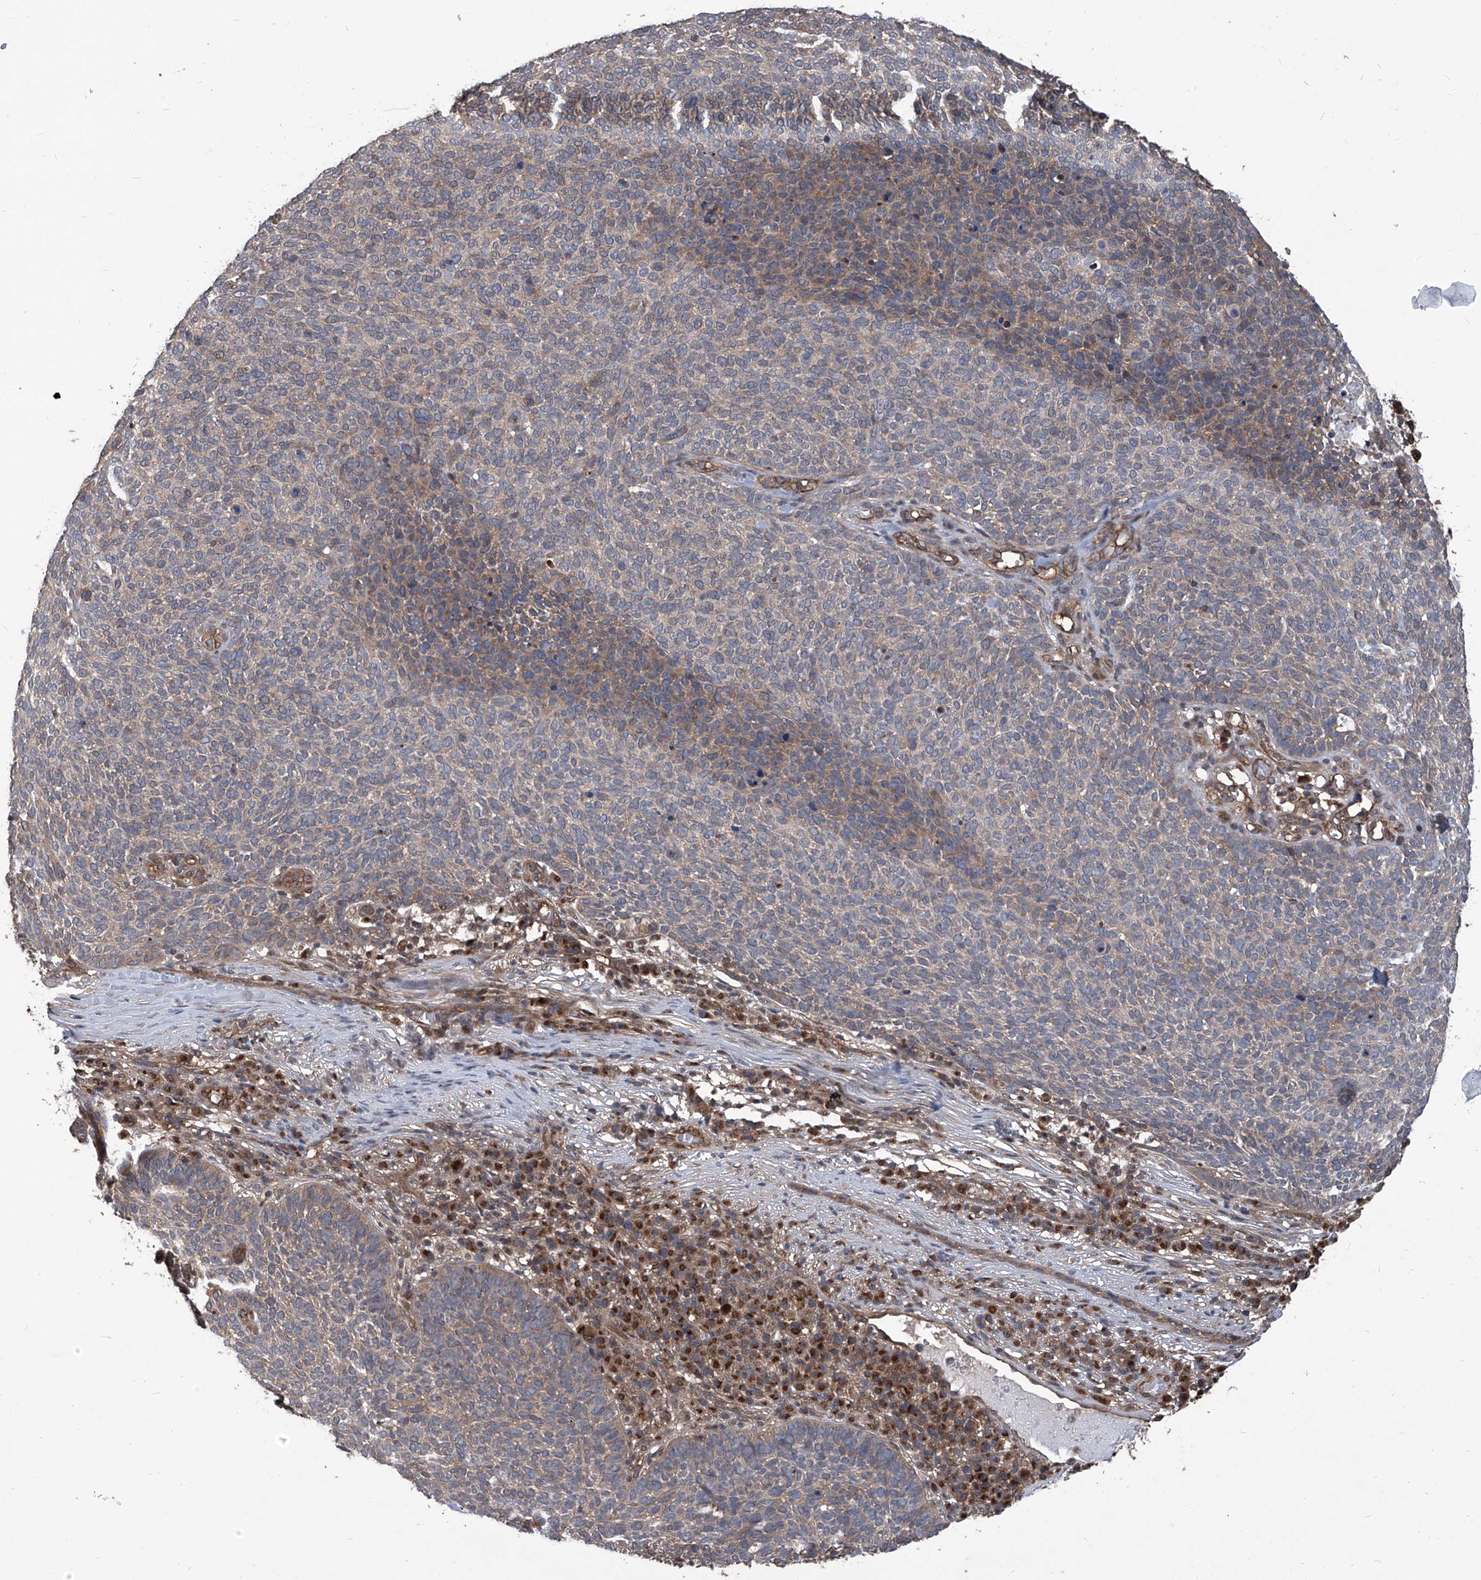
{"staining": {"intensity": "weak", "quantity": ">75%", "location": "cytoplasmic/membranous"}, "tissue": "skin cancer", "cell_type": "Tumor cells", "image_type": "cancer", "snomed": [{"axis": "morphology", "description": "Squamous cell carcinoma, NOS"}, {"axis": "topography", "description": "Skin"}], "caption": "Human skin cancer (squamous cell carcinoma) stained with a brown dye reveals weak cytoplasmic/membranous positive expression in approximately >75% of tumor cells.", "gene": "PSMB1", "patient": {"sex": "female", "age": 90}}